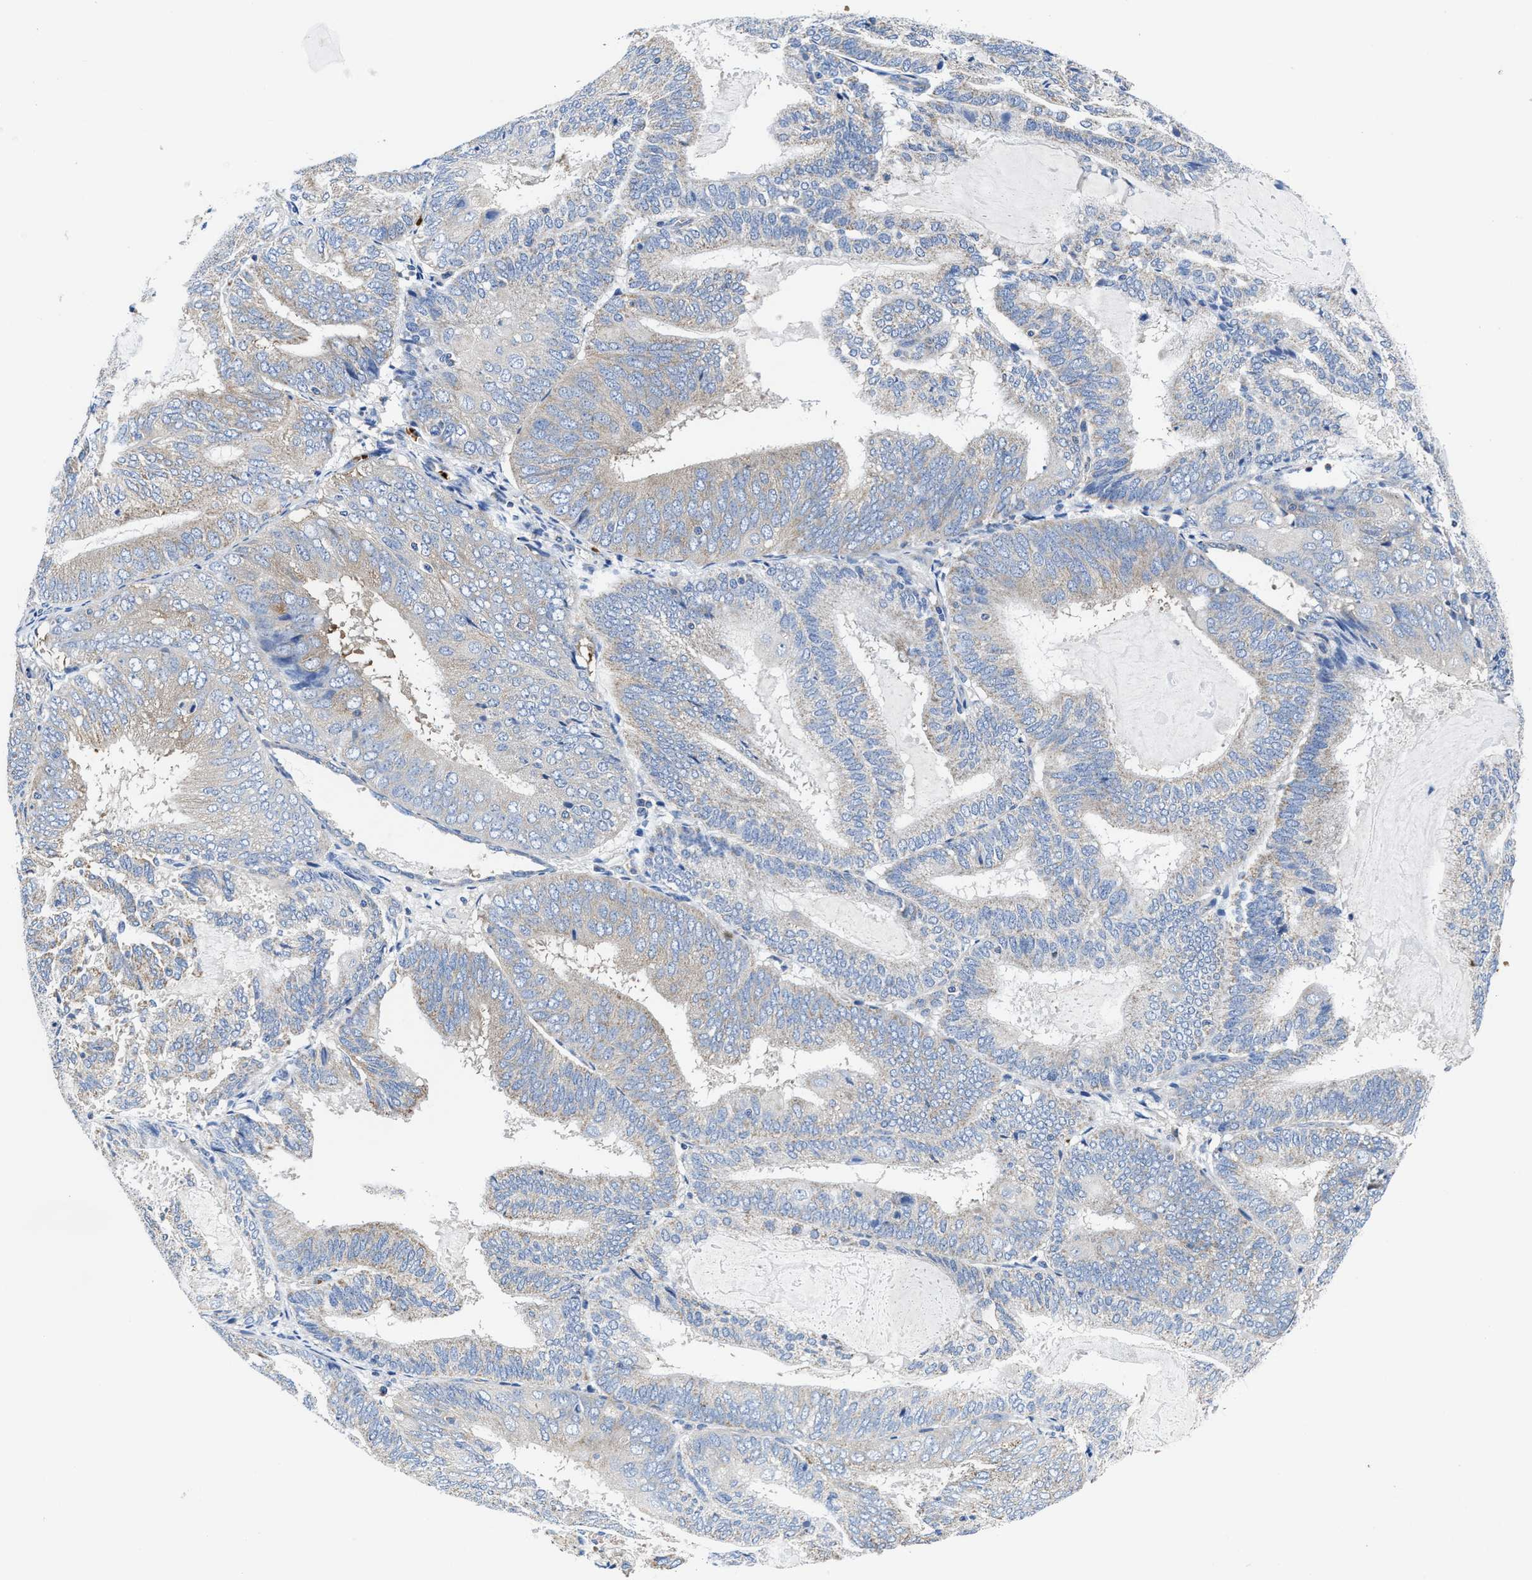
{"staining": {"intensity": "negative", "quantity": "none", "location": "none"}, "tissue": "endometrial cancer", "cell_type": "Tumor cells", "image_type": "cancer", "snomed": [{"axis": "morphology", "description": "Adenocarcinoma, NOS"}, {"axis": "topography", "description": "Endometrium"}], "caption": "IHC of endometrial adenocarcinoma reveals no expression in tumor cells.", "gene": "PHLPP1", "patient": {"sex": "female", "age": 81}}